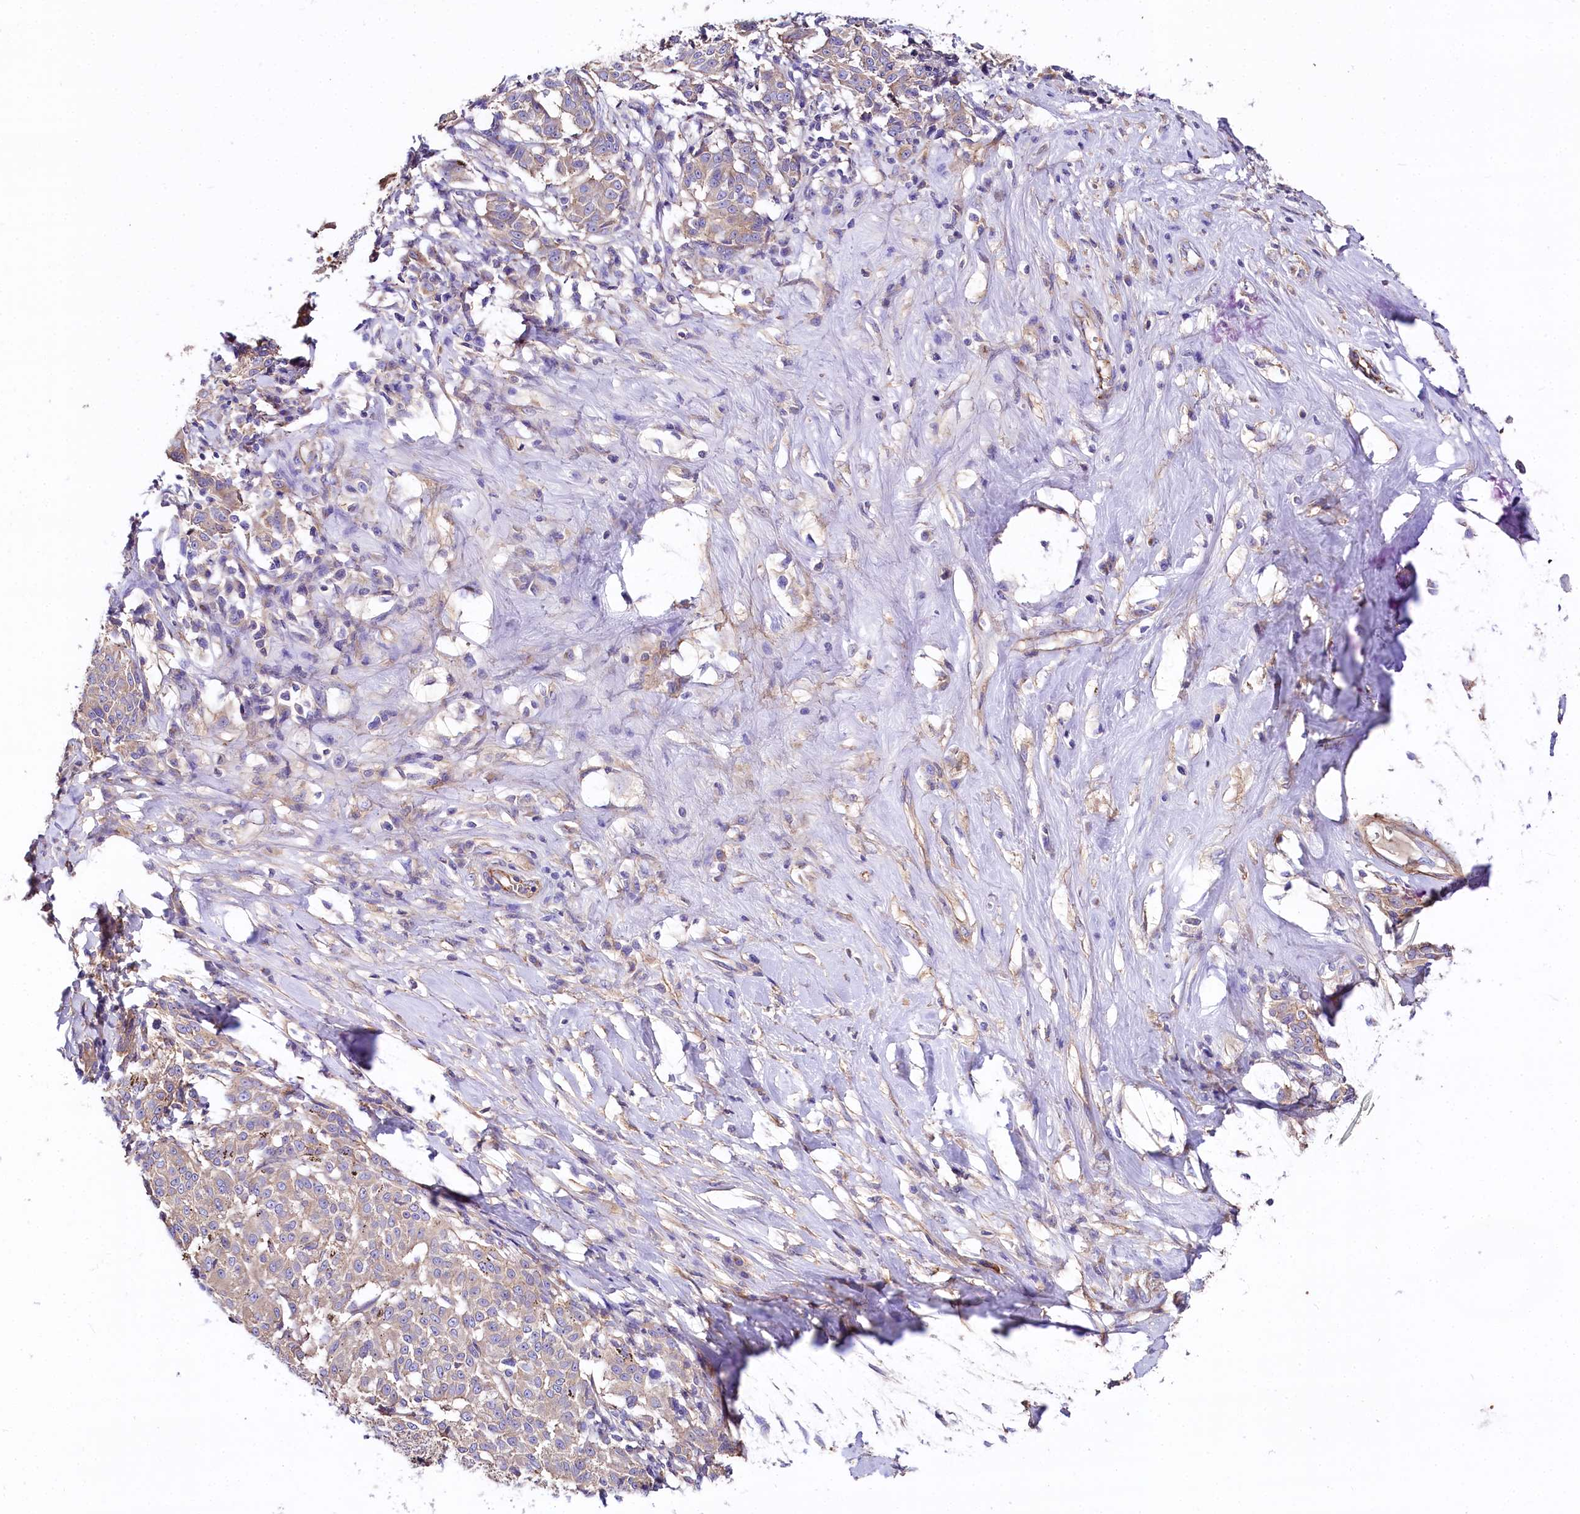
{"staining": {"intensity": "negative", "quantity": "none", "location": "none"}, "tissue": "melanoma", "cell_type": "Tumor cells", "image_type": "cancer", "snomed": [{"axis": "morphology", "description": "Malignant melanoma, NOS"}, {"axis": "topography", "description": "Skin"}], "caption": "DAB (3,3'-diaminobenzidine) immunohistochemical staining of human malignant melanoma displays no significant staining in tumor cells.", "gene": "FCHSD2", "patient": {"sex": "female", "age": 72}}